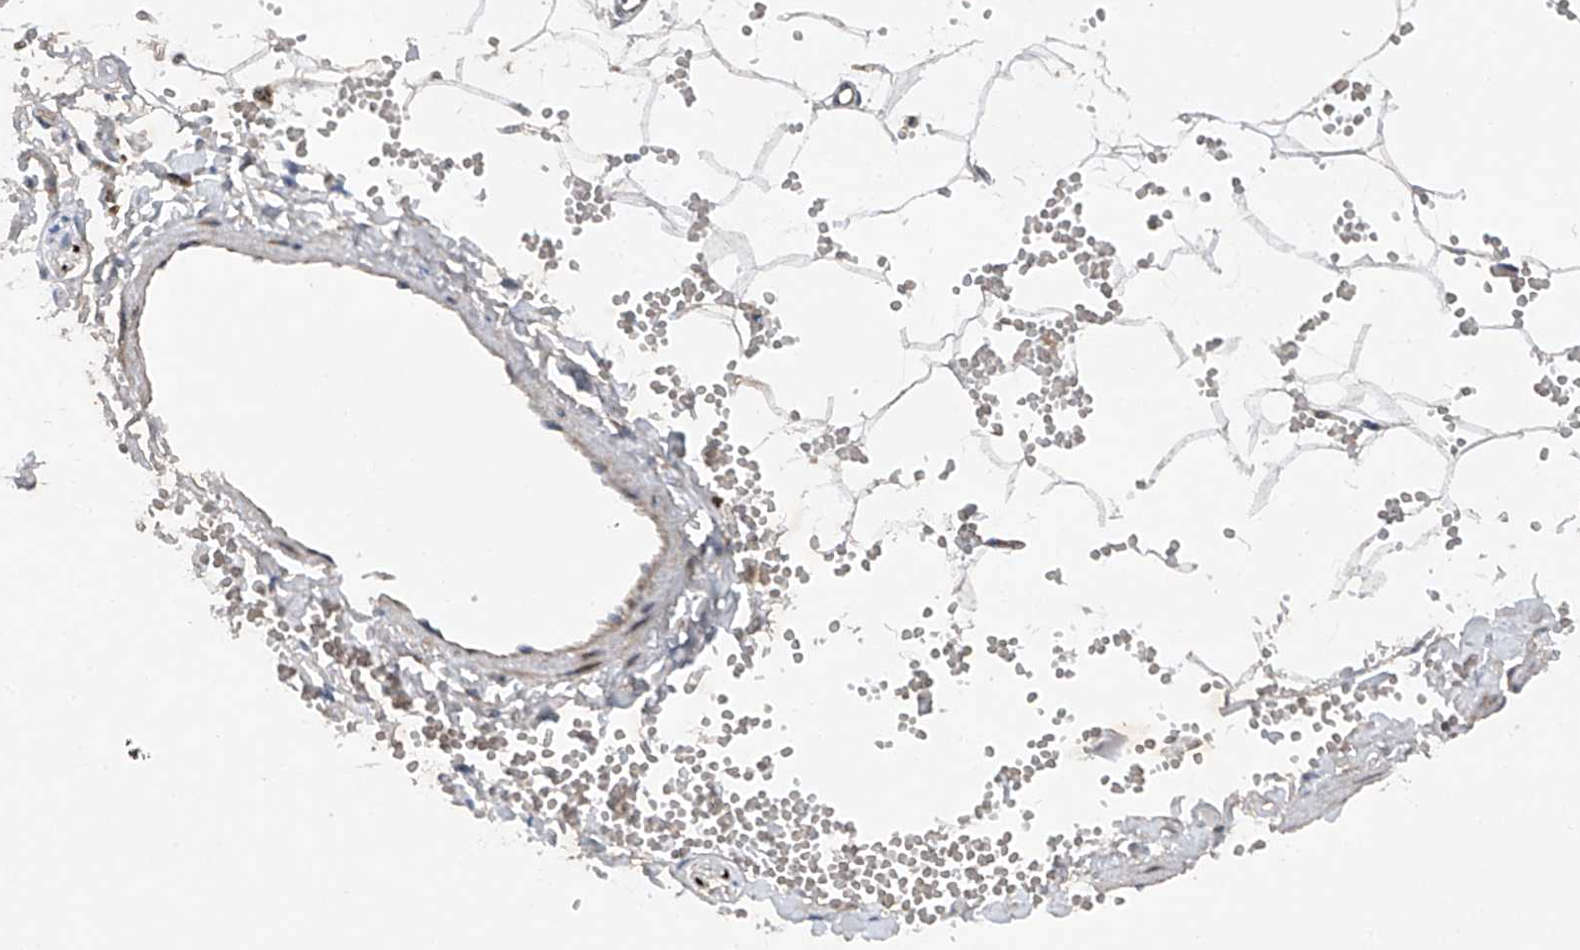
{"staining": {"intensity": "weak", "quantity": ">75%", "location": "cytoplasmic/membranous"}, "tissue": "adipose tissue", "cell_type": "Adipocytes", "image_type": "normal", "snomed": [{"axis": "morphology", "description": "Normal tissue, NOS"}, {"axis": "topography", "description": "Breast"}], "caption": "IHC image of unremarkable human adipose tissue stained for a protein (brown), which reveals low levels of weak cytoplasmic/membranous expression in approximately >75% of adipocytes.", "gene": "DAD1", "patient": {"sex": "female", "age": 23}}